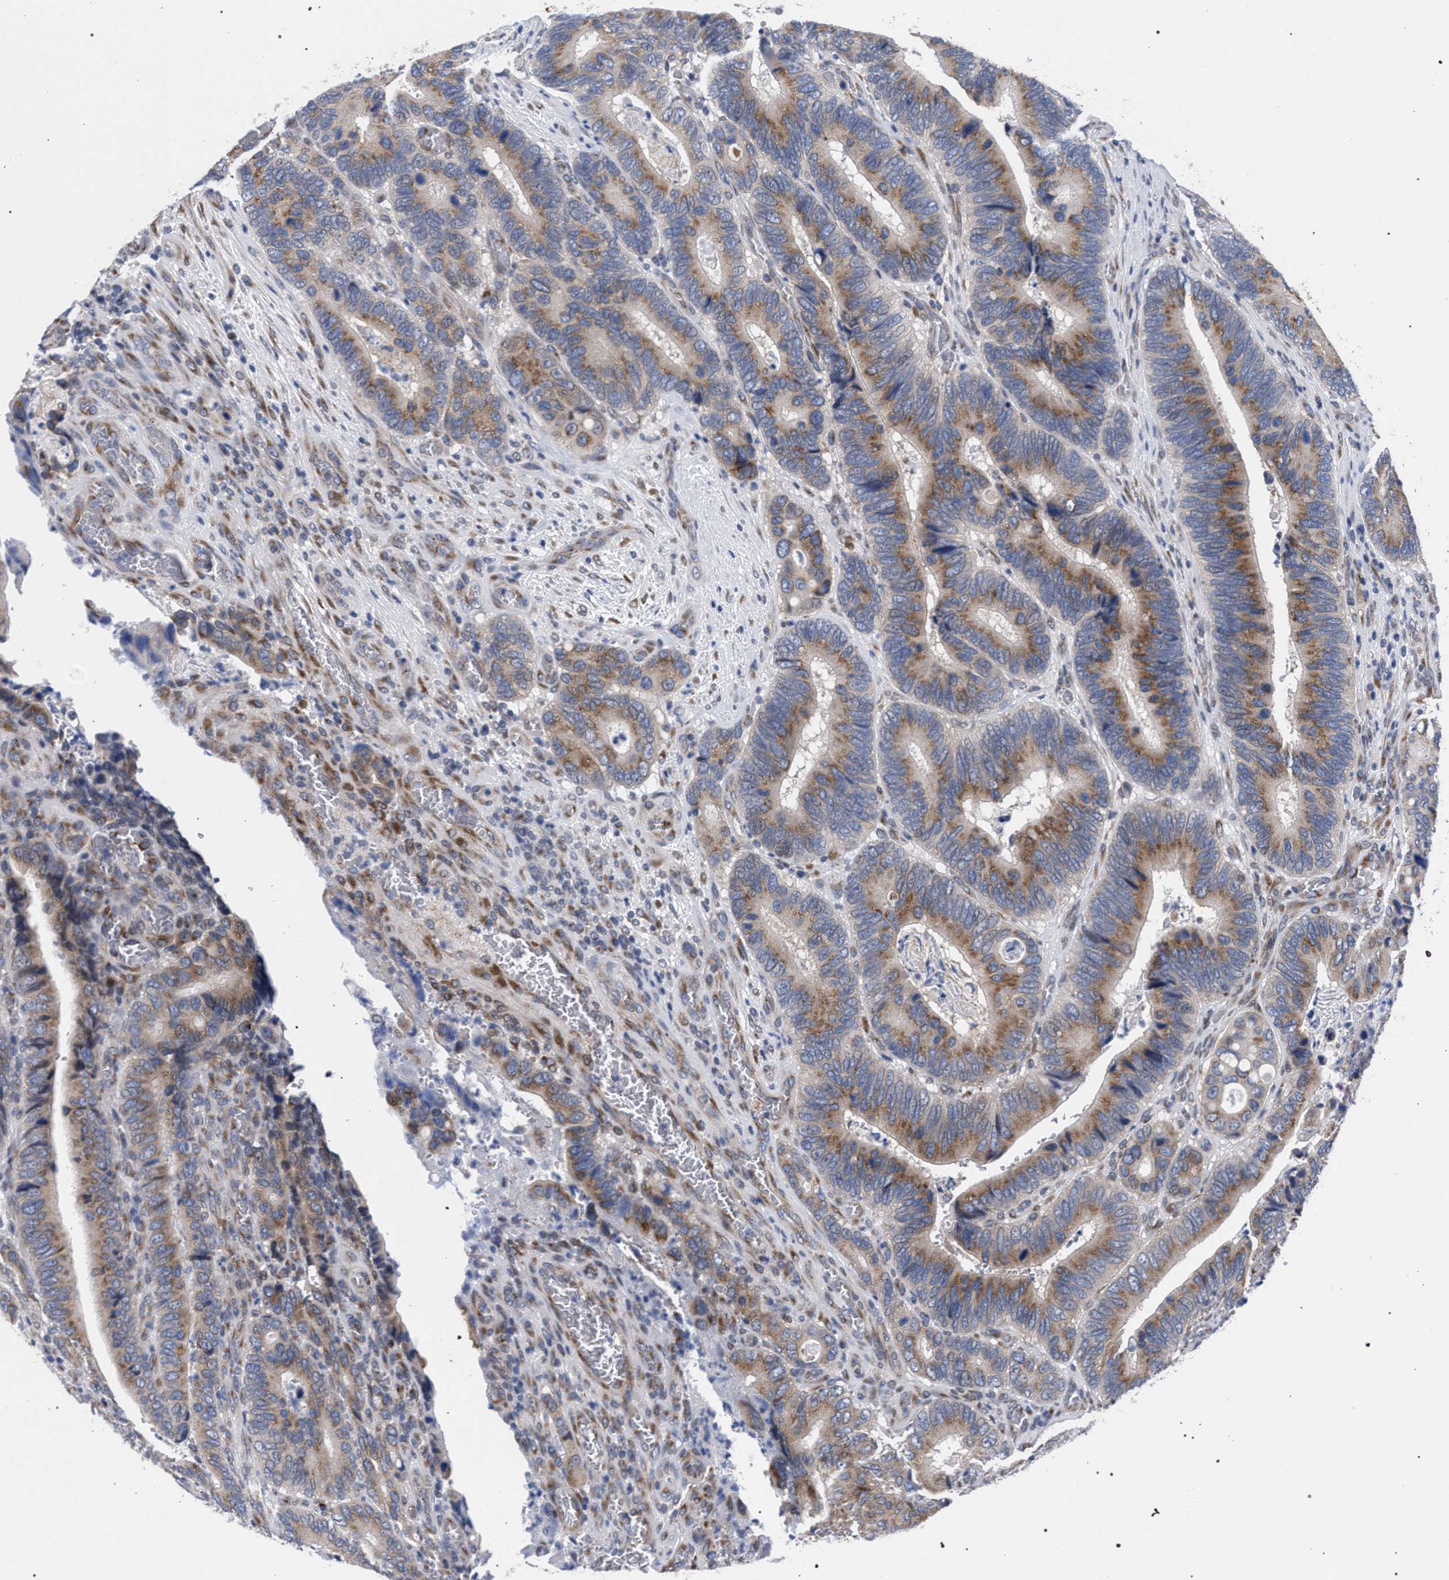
{"staining": {"intensity": "moderate", "quantity": ">75%", "location": "cytoplasmic/membranous"}, "tissue": "colorectal cancer", "cell_type": "Tumor cells", "image_type": "cancer", "snomed": [{"axis": "morphology", "description": "Adenocarcinoma, NOS"}, {"axis": "topography", "description": "Colon"}], "caption": "About >75% of tumor cells in colorectal adenocarcinoma exhibit moderate cytoplasmic/membranous protein staining as visualized by brown immunohistochemical staining.", "gene": "GOLGA2", "patient": {"sex": "male", "age": 72}}